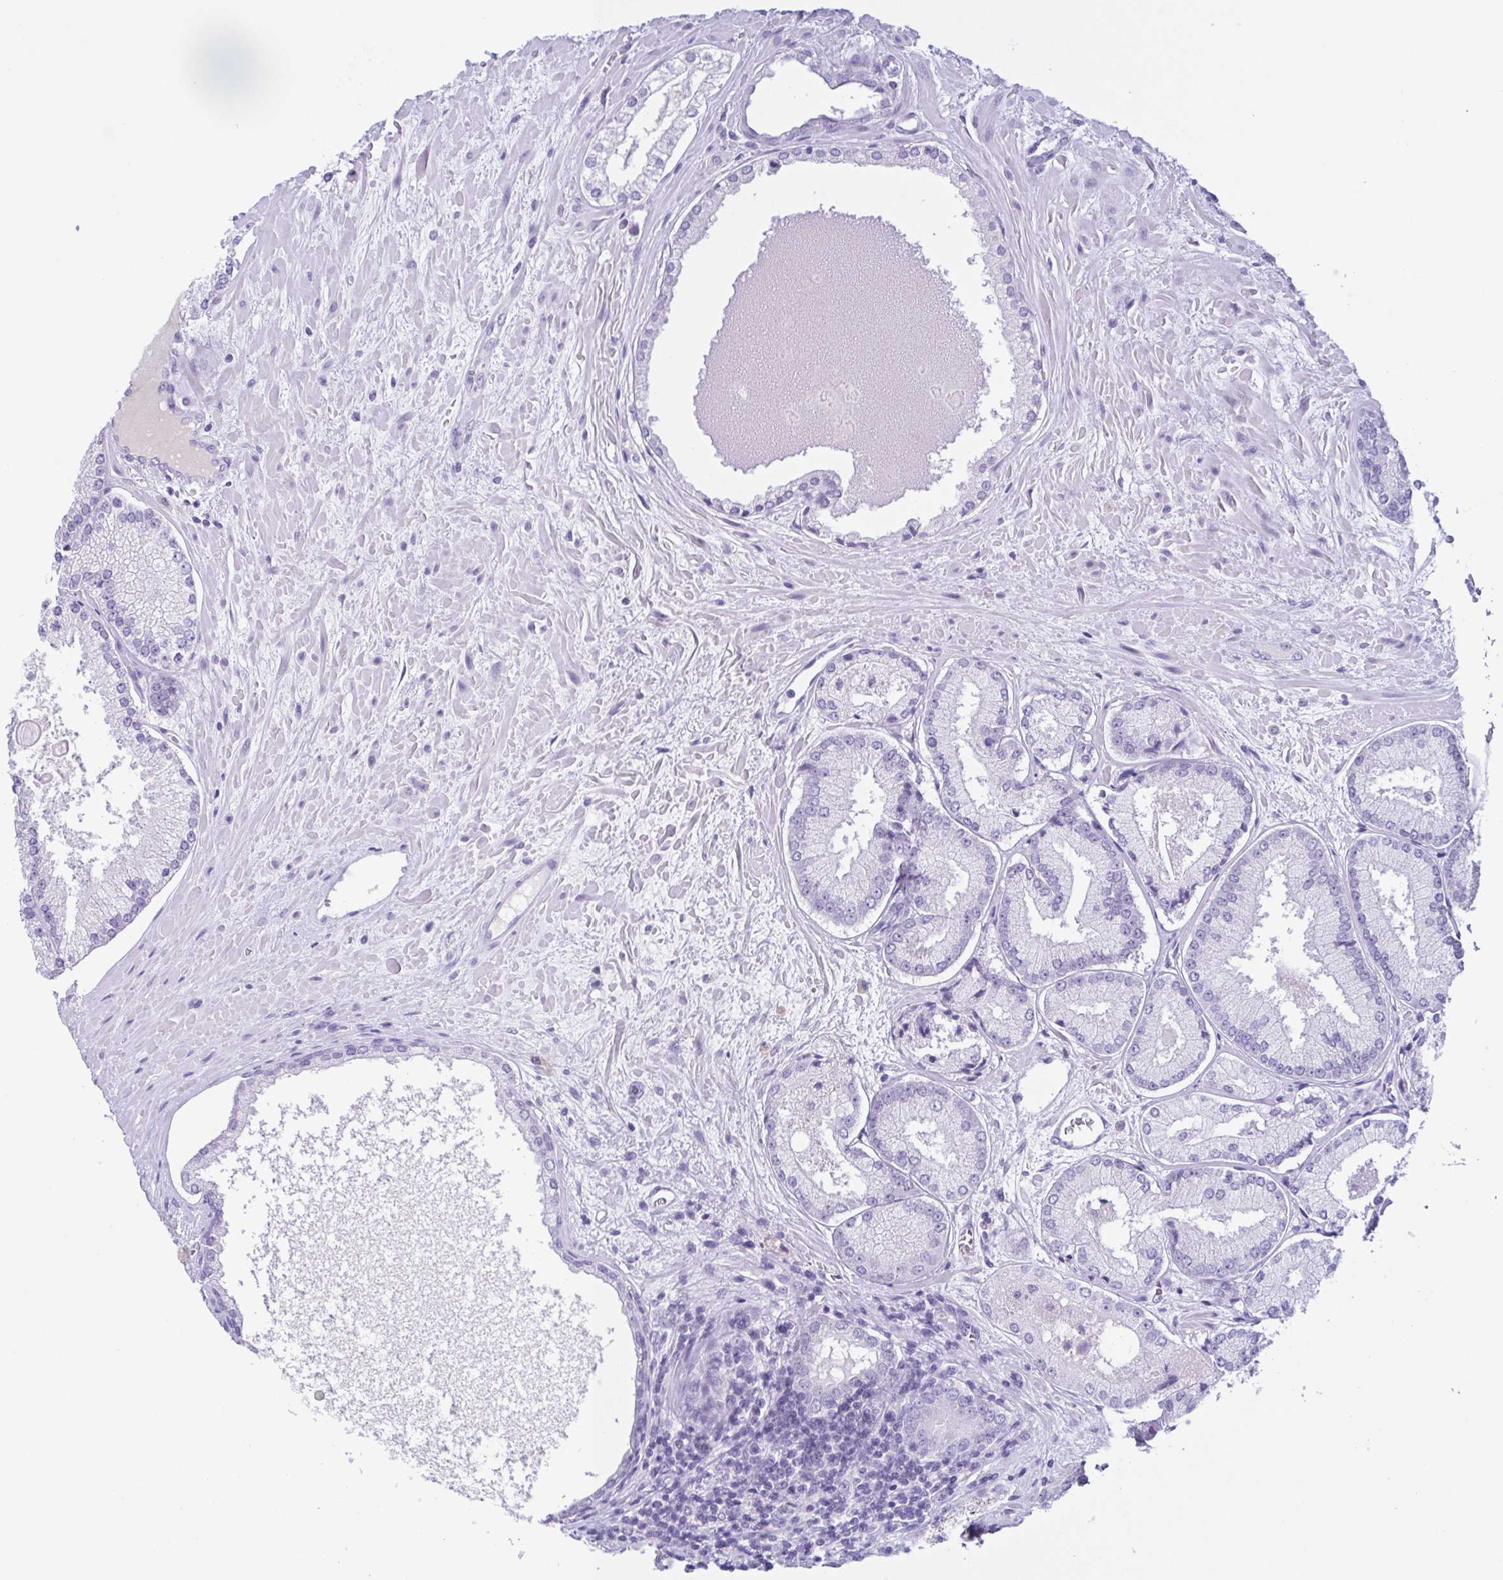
{"staining": {"intensity": "negative", "quantity": "none", "location": "none"}, "tissue": "prostate cancer", "cell_type": "Tumor cells", "image_type": "cancer", "snomed": [{"axis": "morphology", "description": "Adenocarcinoma, High grade"}, {"axis": "topography", "description": "Prostate"}], "caption": "Immunohistochemistry histopathology image of neoplastic tissue: human high-grade adenocarcinoma (prostate) stained with DAB (3,3'-diaminobenzidine) displays no significant protein positivity in tumor cells.", "gene": "INAFM1", "patient": {"sex": "male", "age": 73}}